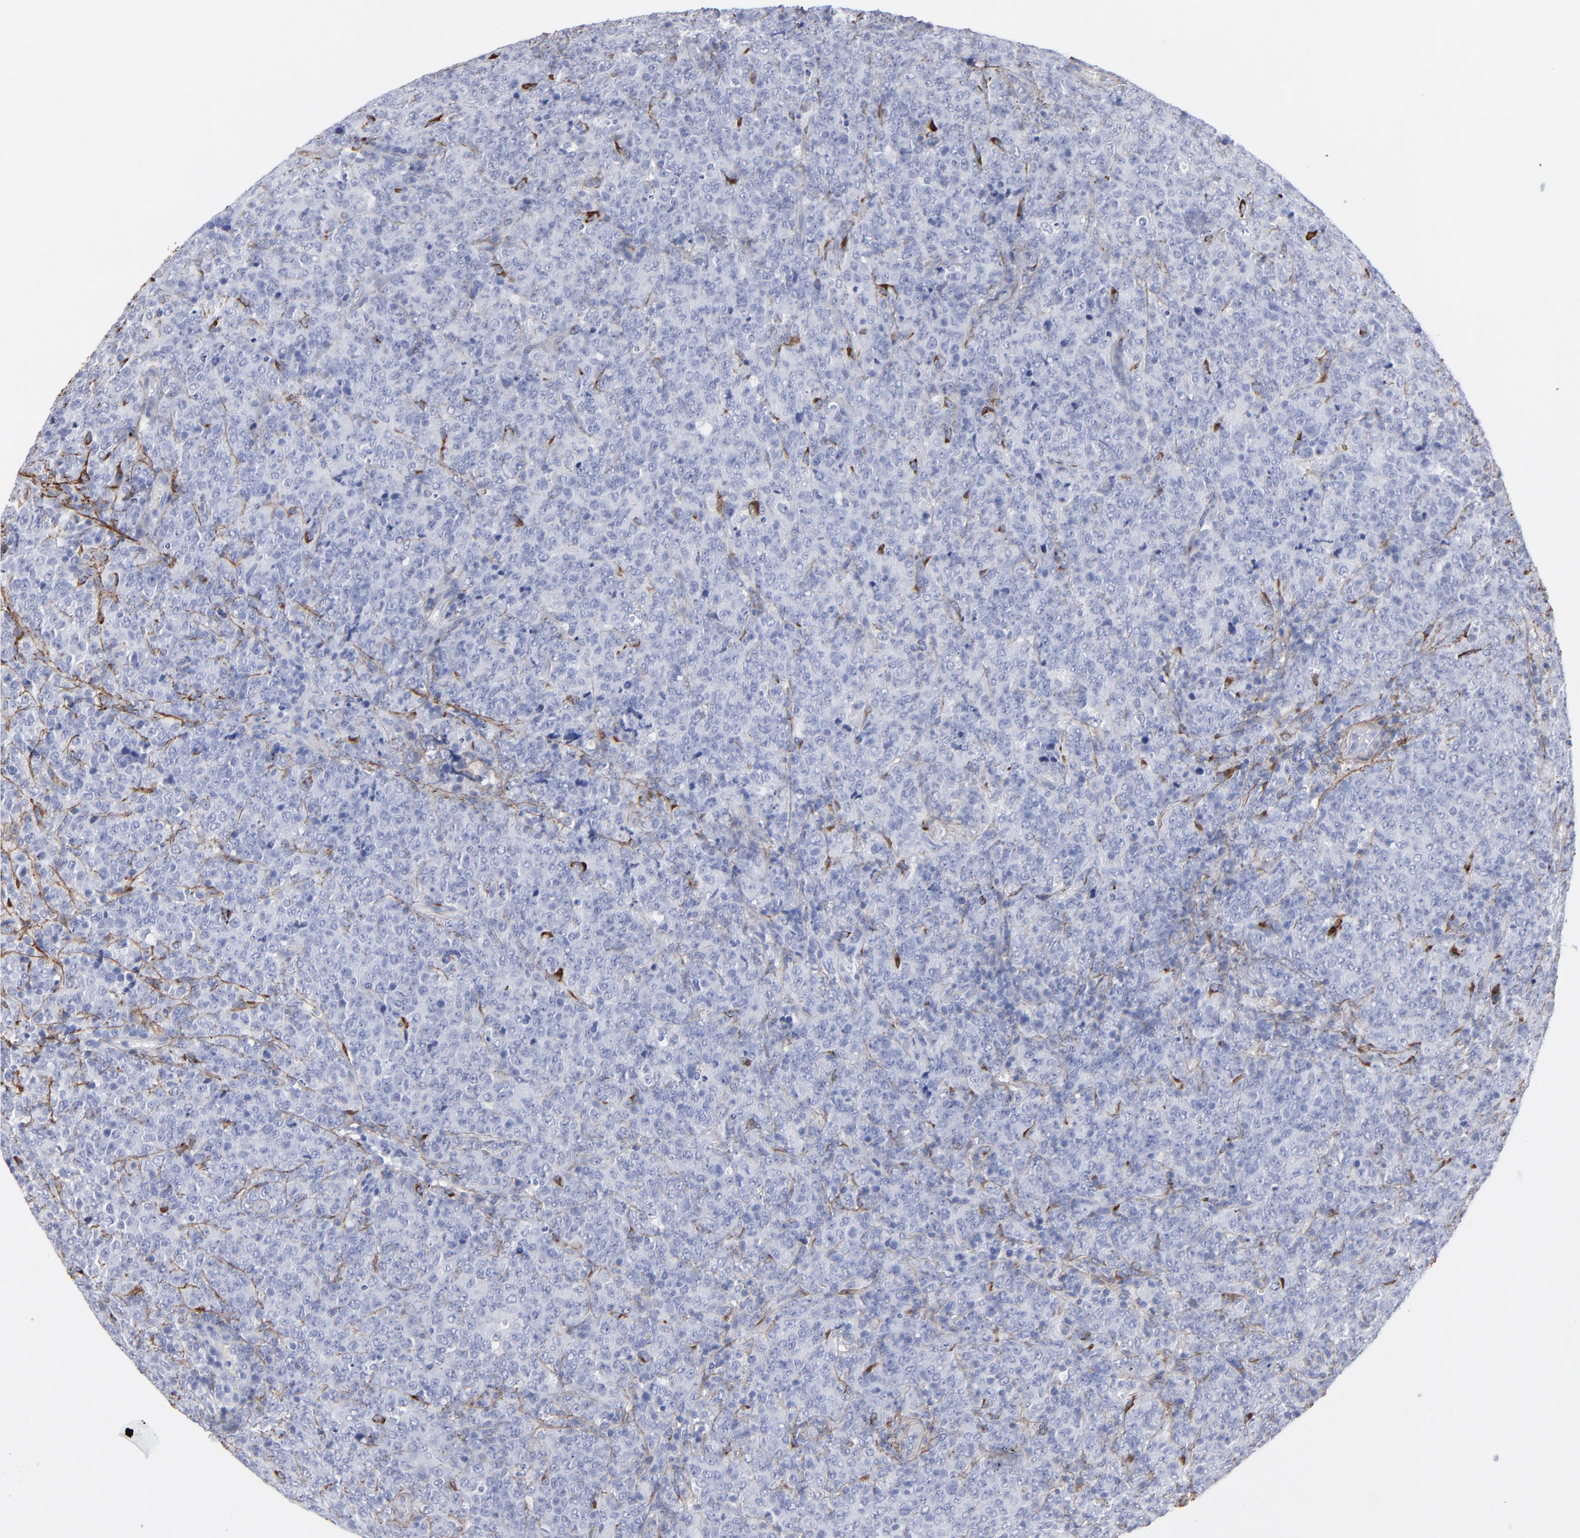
{"staining": {"intensity": "negative", "quantity": "none", "location": "none"}, "tissue": "lymphoma", "cell_type": "Tumor cells", "image_type": "cancer", "snomed": [{"axis": "morphology", "description": "Malignant lymphoma, non-Hodgkin's type, High grade"}, {"axis": "topography", "description": "Tonsil"}], "caption": "An image of lymphoma stained for a protein demonstrates no brown staining in tumor cells.", "gene": "EMILIN1", "patient": {"sex": "female", "age": 36}}